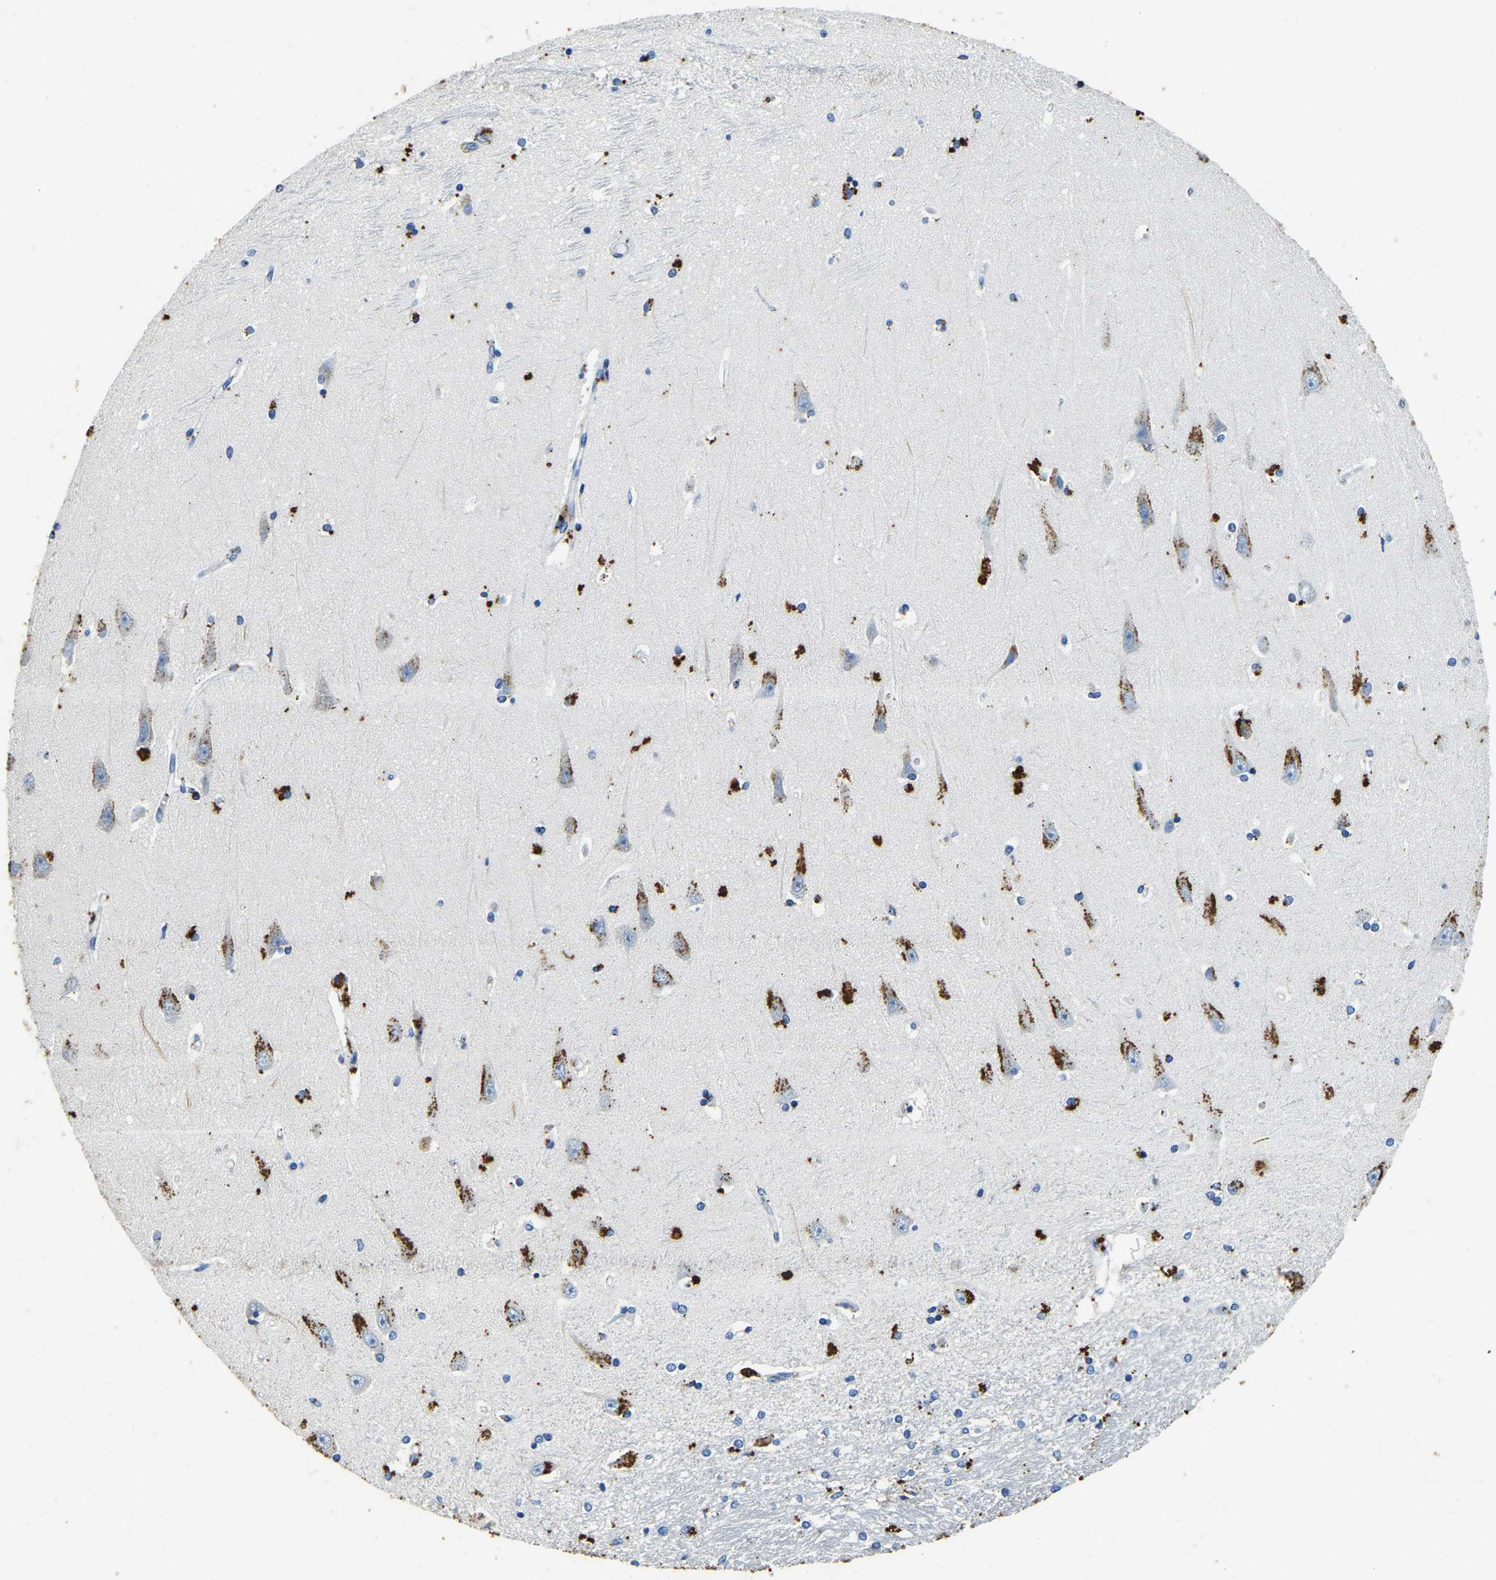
{"staining": {"intensity": "moderate", "quantity": "<25%", "location": "cytoplasmic/membranous"}, "tissue": "hippocampus", "cell_type": "Glial cells", "image_type": "normal", "snomed": [{"axis": "morphology", "description": "Normal tissue, NOS"}, {"axis": "topography", "description": "Hippocampus"}], "caption": "Hippocampus stained with immunohistochemistry exhibits moderate cytoplasmic/membranous staining in about <25% of glial cells. (Brightfield microscopy of DAB IHC at high magnification).", "gene": "UBN2", "patient": {"sex": "male", "age": 45}}